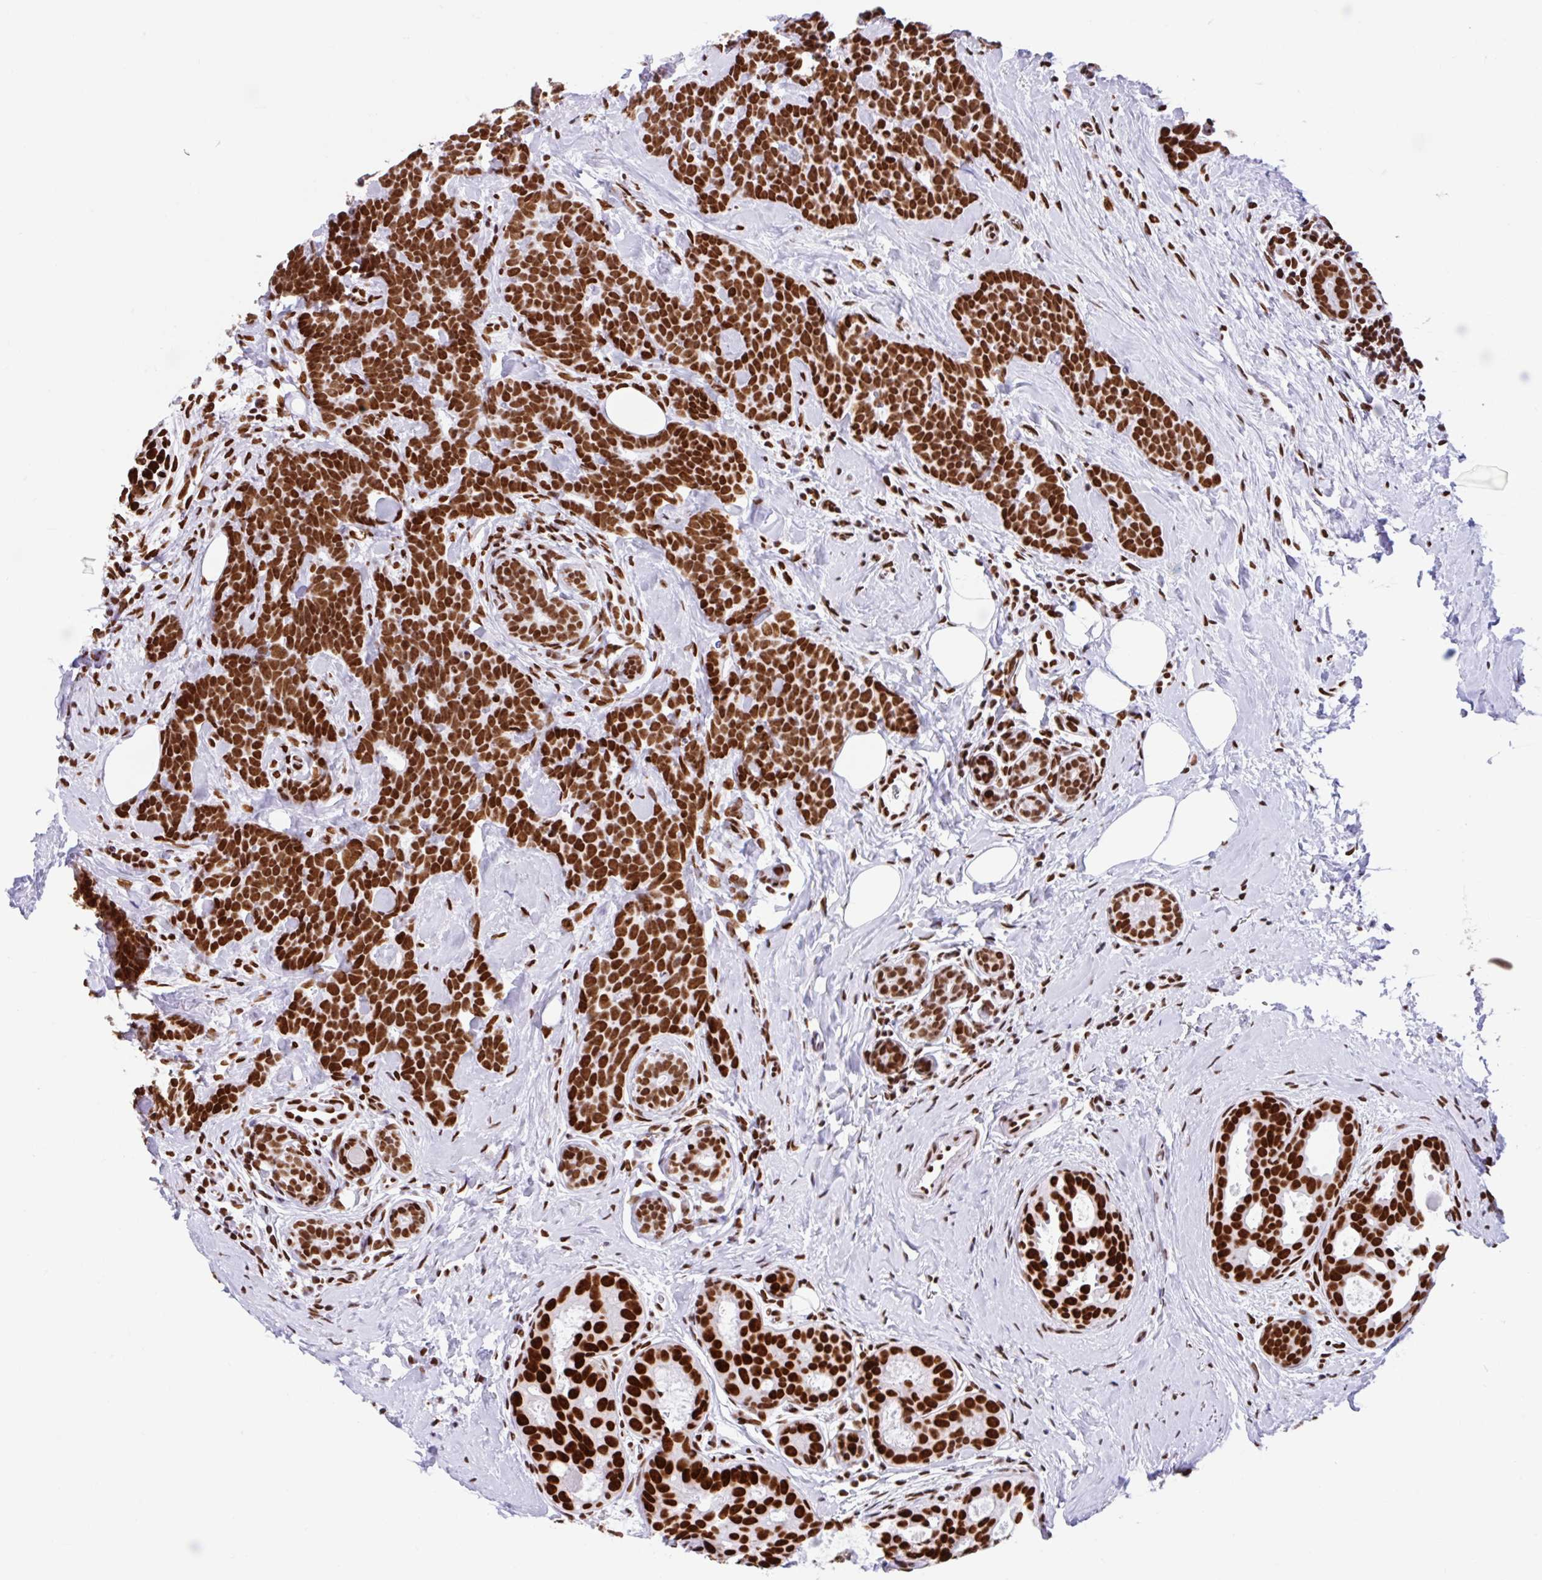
{"staining": {"intensity": "strong", "quantity": ">75%", "location": "nuclear"}, "tissue": "breast cancer", "cell_type": "Tumor cells", "image_type": "cancer", "snomed": [{"axis": "morphology", "description": "Duct carcinoma"}, {"axis": "topography", "description": "Breast"}], "caption": "Strong nuclear expression for a protein is appreciated in approximately >75% of tumor cells of intraductal carcinoma (breast) using immunohistochemistry.", "gene": "KHDRBS1", "patient": {"sex": "female", "age": 71}}